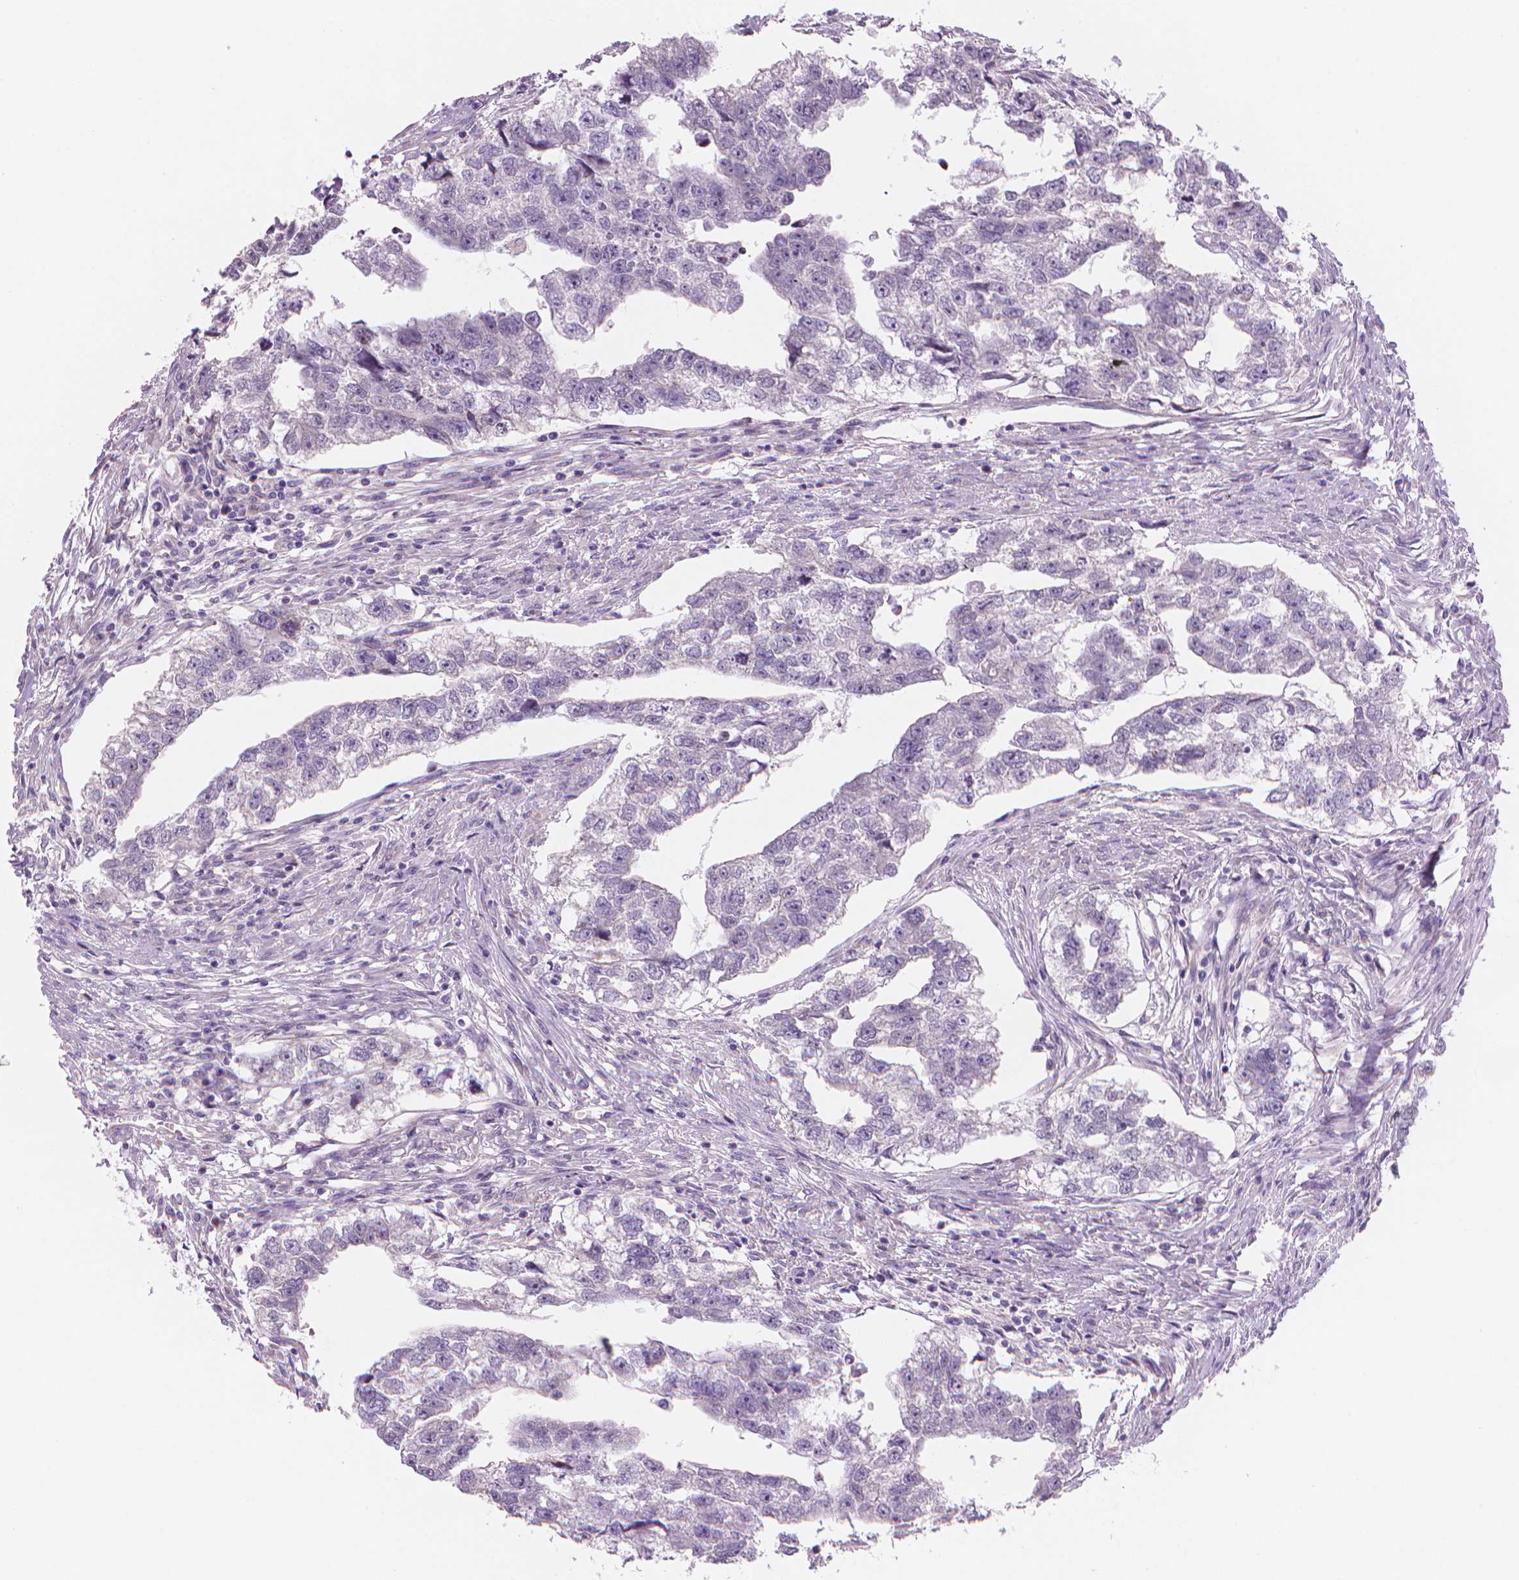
{"staining": {"intensity": "negative", "quantity": "none", "location": "none"}, "tissue": "testis cancer", "cell_type": "Tumor cells", "image_type": "cancer", "snomed": [{"axis": "morphology", "description": "Carcinoma, Embryonal, NOS"}, {"axis": "morphology", "description": "Teratoma, malignant, NOS"}, {"axis": "topography", "description": "Testis"}], "caption": "IHC of human testis embryonal carcinoma displays no expression in tumor cells.", "gene": "ENSG00000187186", "patient": {"sex": "male", "age": 44}}